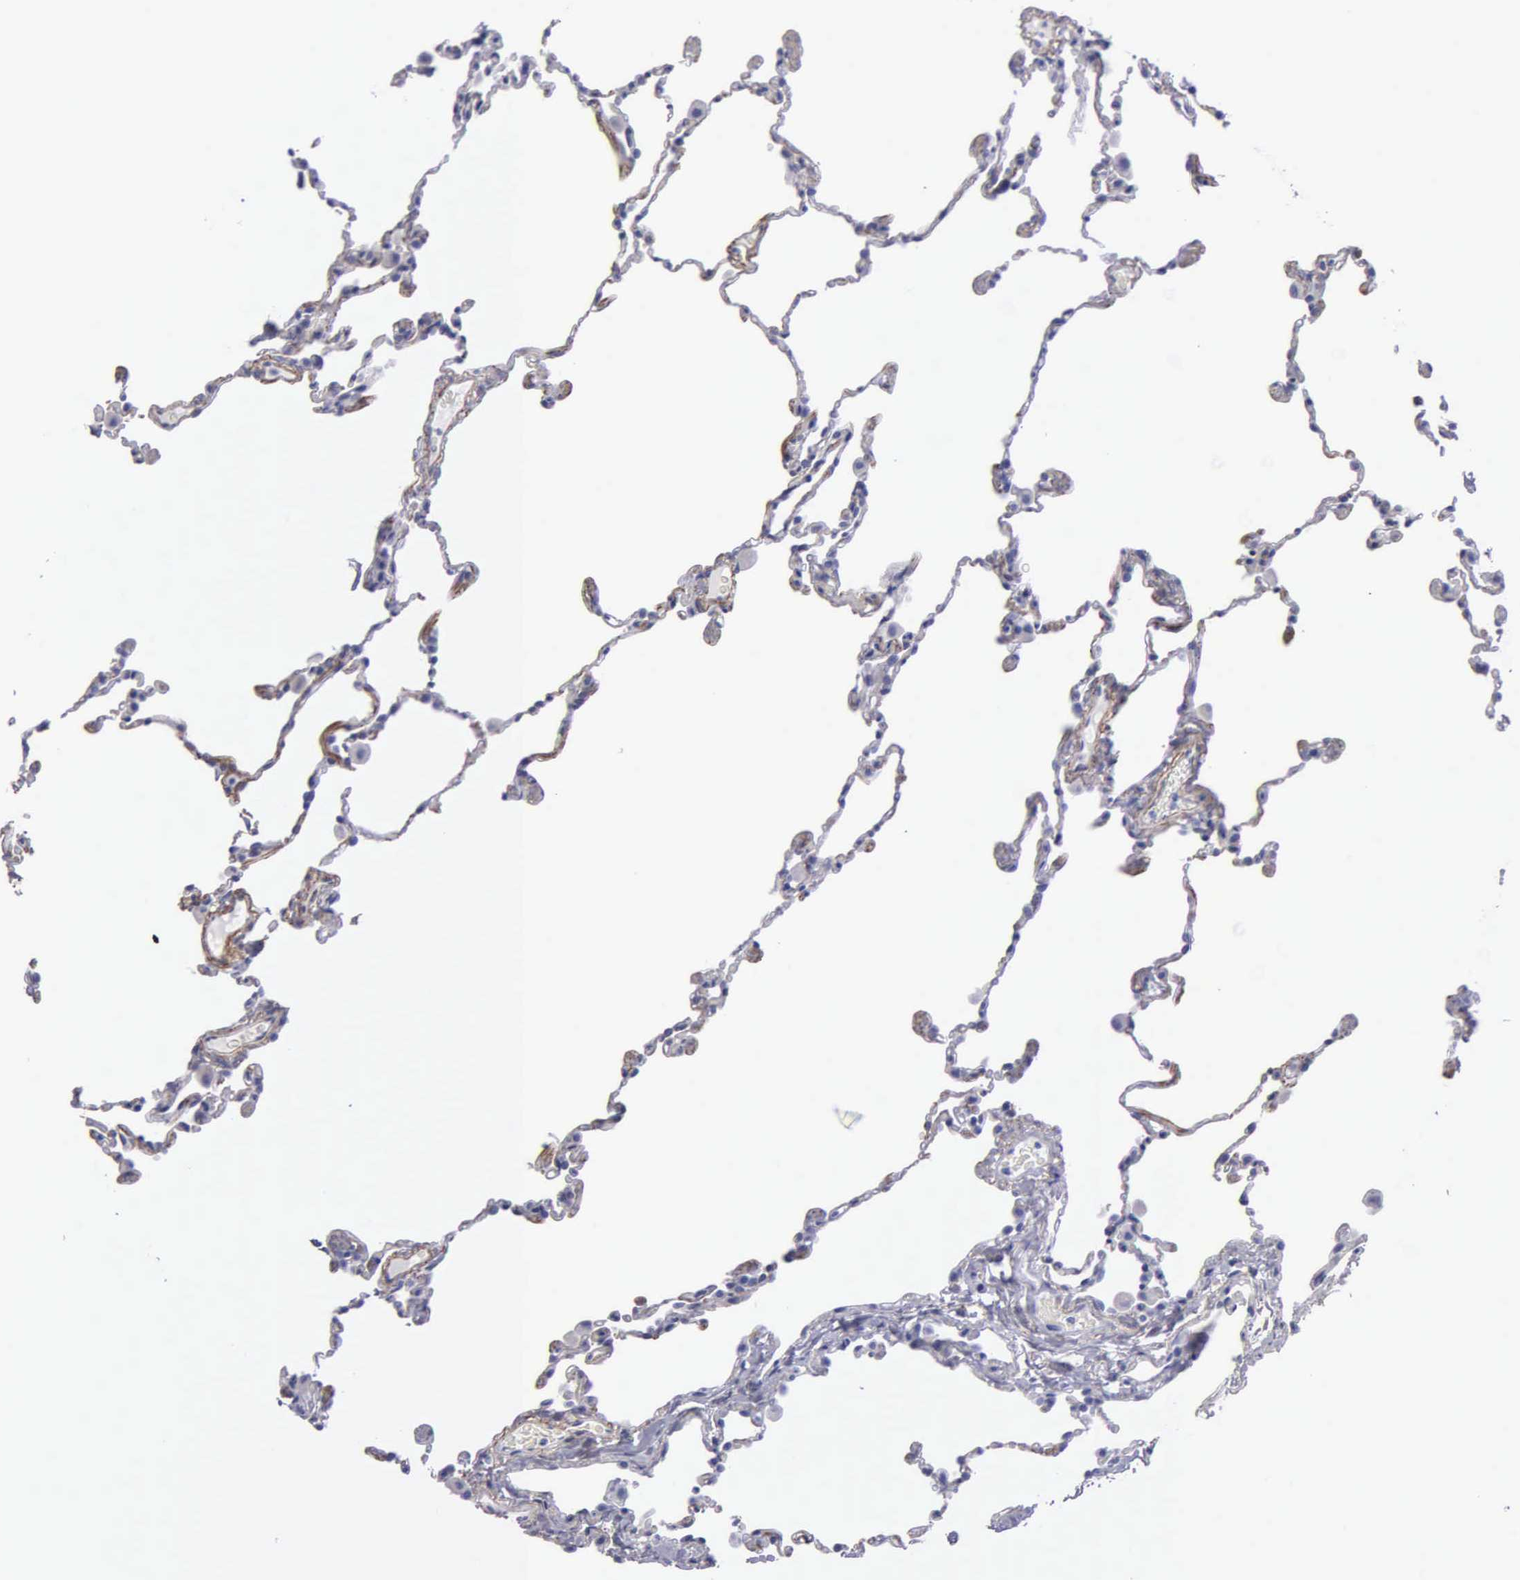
{"staining": {"intensity": "negative", "quantity": "none", "location": "none"}, "tissue": "lung", "cell_type": "Alveolar cells", "image_type": "normal", "snomed": [{"axis": "morphology", "description": "Normal tissue, NOS"}, {"axis": "topography", "description": "Lung"}], "caption": "Normal lung was stained to show a protein in brown. There is no significant positivity in alveolar cells.", "gene": "FBLN5", "patient": {"sex": "female", "age": 61}}